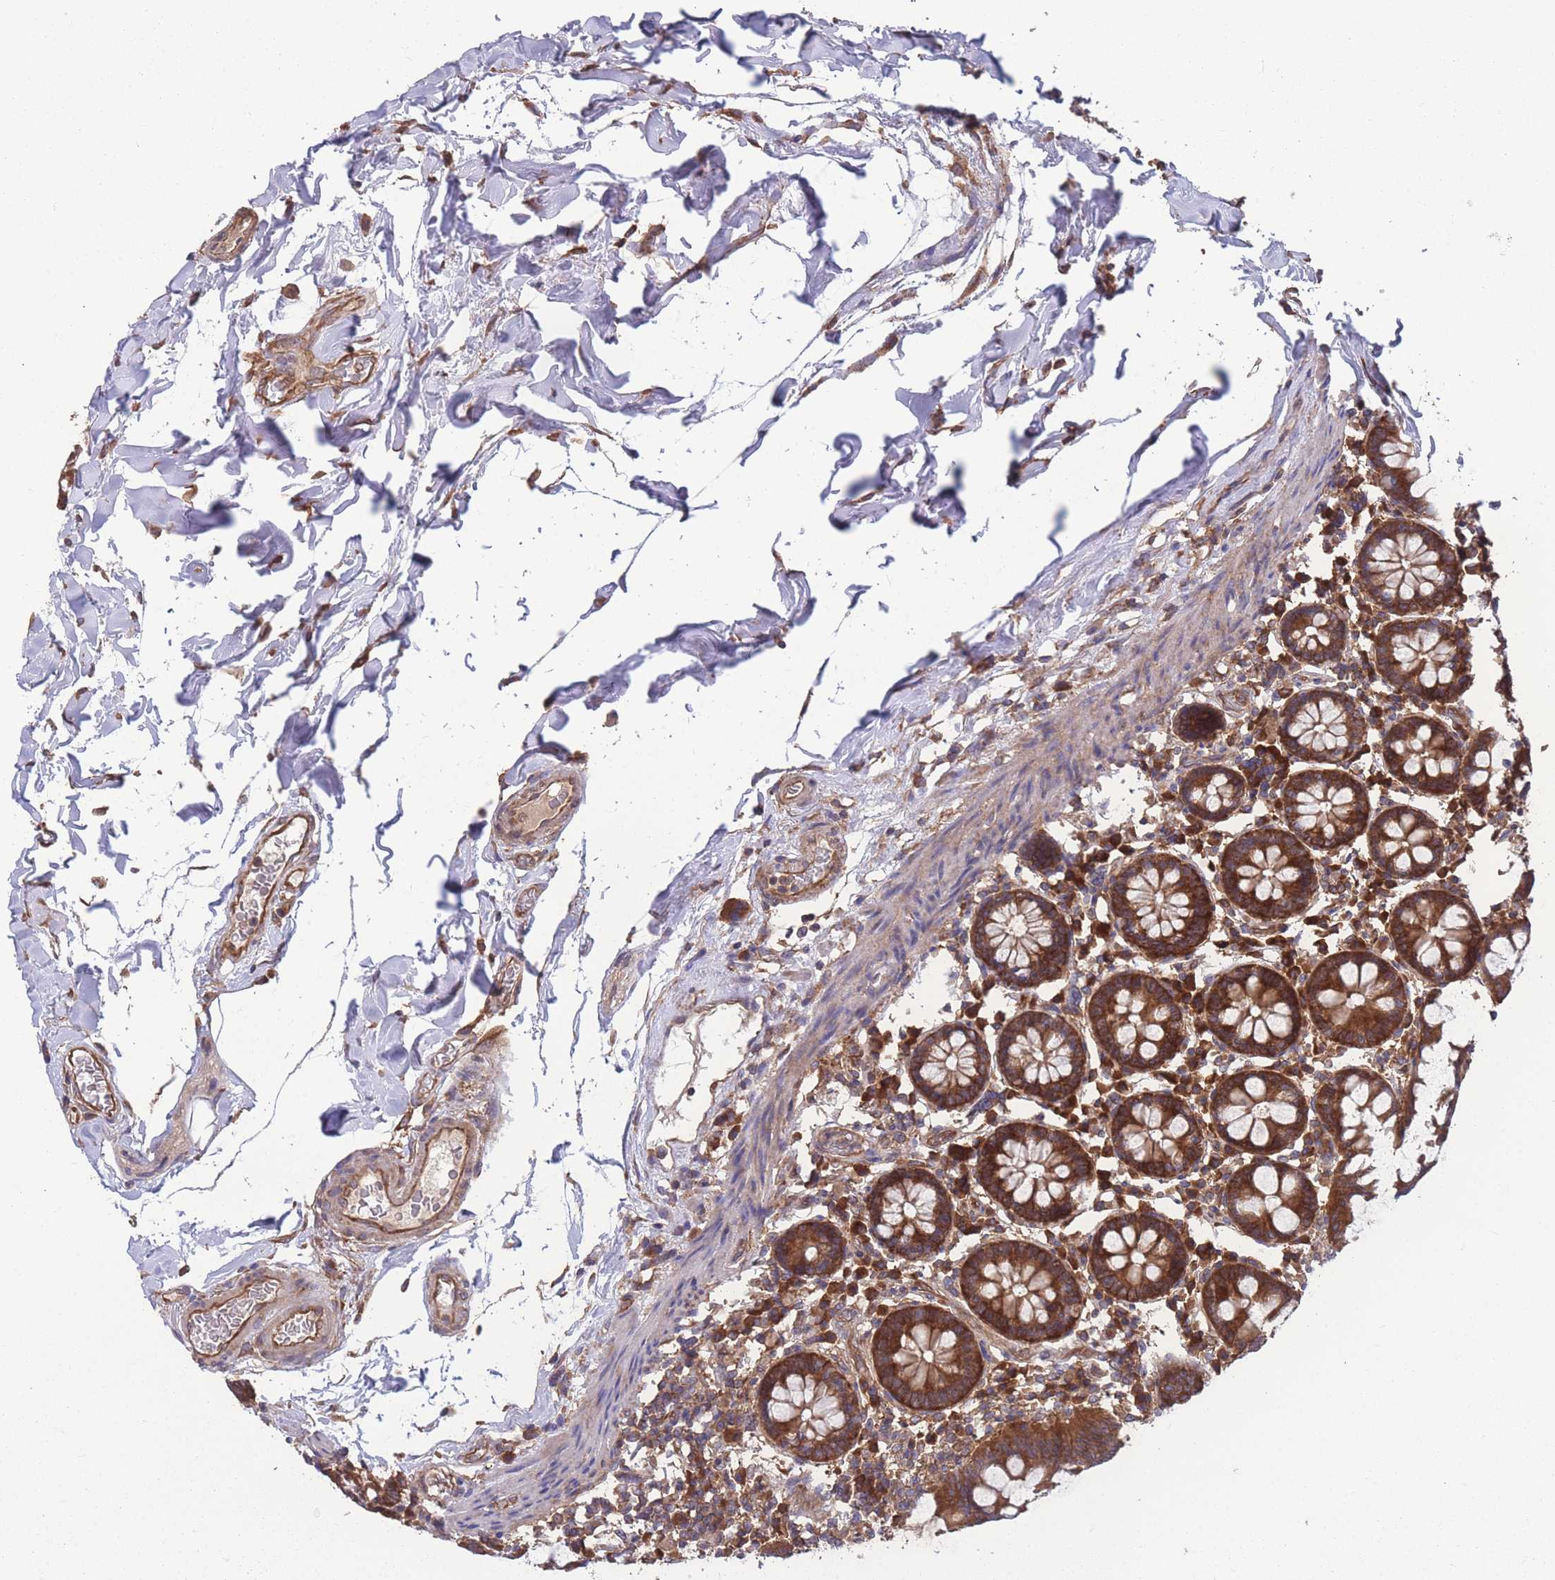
{"staining": {"intensity": "moderate", "quantity": ">75%", "location": "cytoplasmic/membranous"}, "tissue": "colon", "cell_type": "Endothelial cells", "image_type": "normal", "snomed": [{"axis": "morphology", "description": "Normal tissue, NOS"}, {"axis": "topography", "description": "Colon"}], "caption": "Brown immunohistochemical staining in unremarkable human colon exhibits moderate cytoplasmic/membranous staining in about >75% of endothelial cells. Nuclei are stained in blue.", "gene": "ZPR1", "patient": {"sex": "female", "age": 79}}